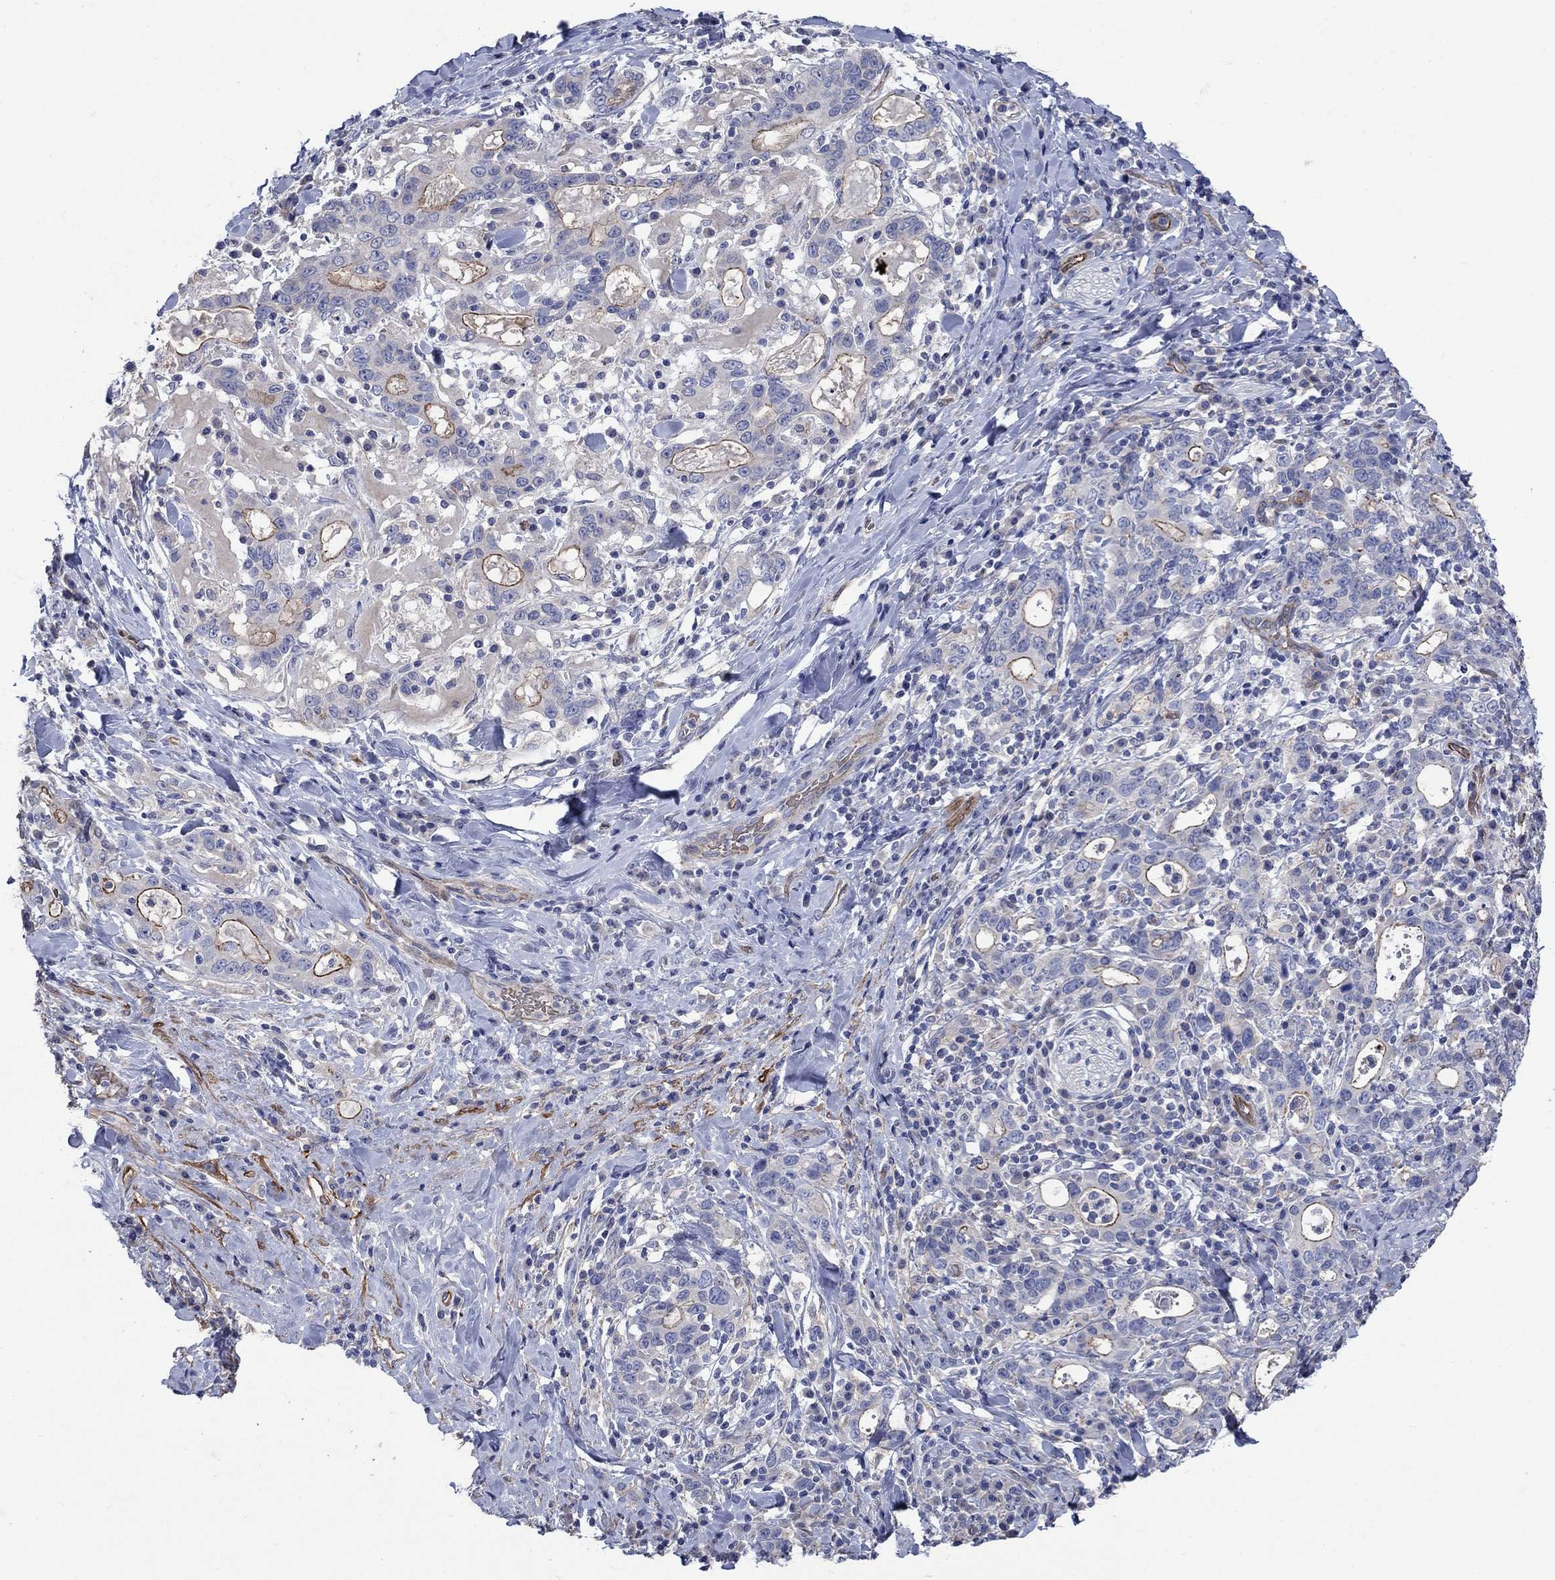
{"staining": {"intensity": "moderate", "quantity": "<25%", "location": "cytoplasmic/membranous"}, "tissue": "stomach cancer", "cell_type": "Tumor cells", "image_type": "cancer", "snomed": [{"axis": "morphology", "description": "Adenocarcinoma, NOS"}, {"axis": "topography", "description": "Stomach"}], "caption": "Brown immunohistochemical staining in stomach cancer (adenocarcinoma) exhibits moderate cytoplasmic/membranous expression in approximately <25% of tumor cells.", "gene": "FLNC", "patient": {"sex": "male", "age": 79}}